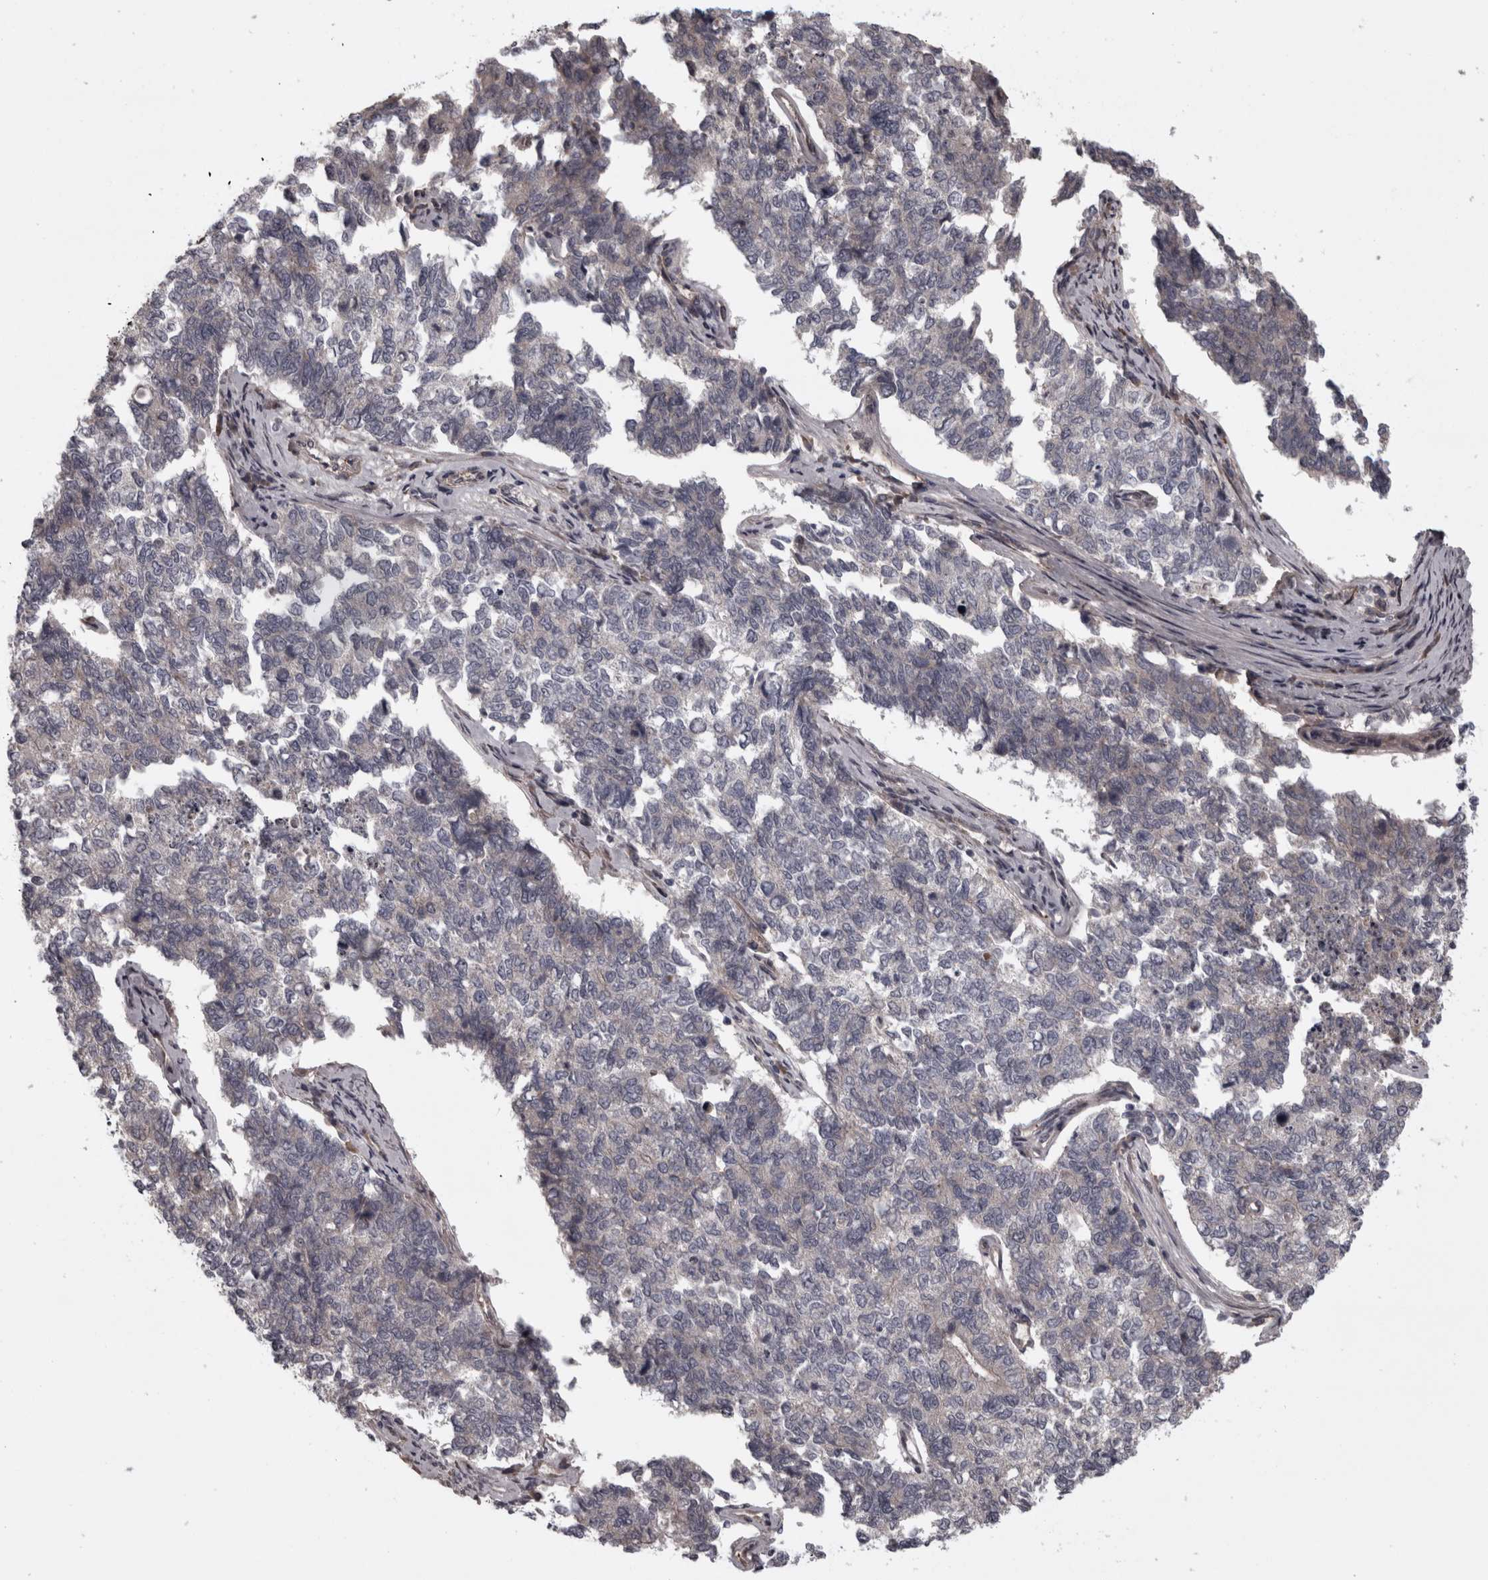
{"staining": {"intensity": "negative", "quantity": "none", "location": "none"}, "tissue": "cervical cancer", "cell_type": "Tumor cells", "image_type": "cancer", "snomed": [{"axis": "morphology", "description": "Squamous cell carcinoma, NOS"}, {"axis": "topography", "description": "Cervix"}], "caption": "An image of human cervical cancer is negative for staining in tumor cells. The staining was performed using DAB to visualize the protein expression in brown, while the nuclei were stained in blue with hematoxylin (Magnification: 20x).", "gene": "RSU1", "patient": {"sex": "female", "age": 63}}